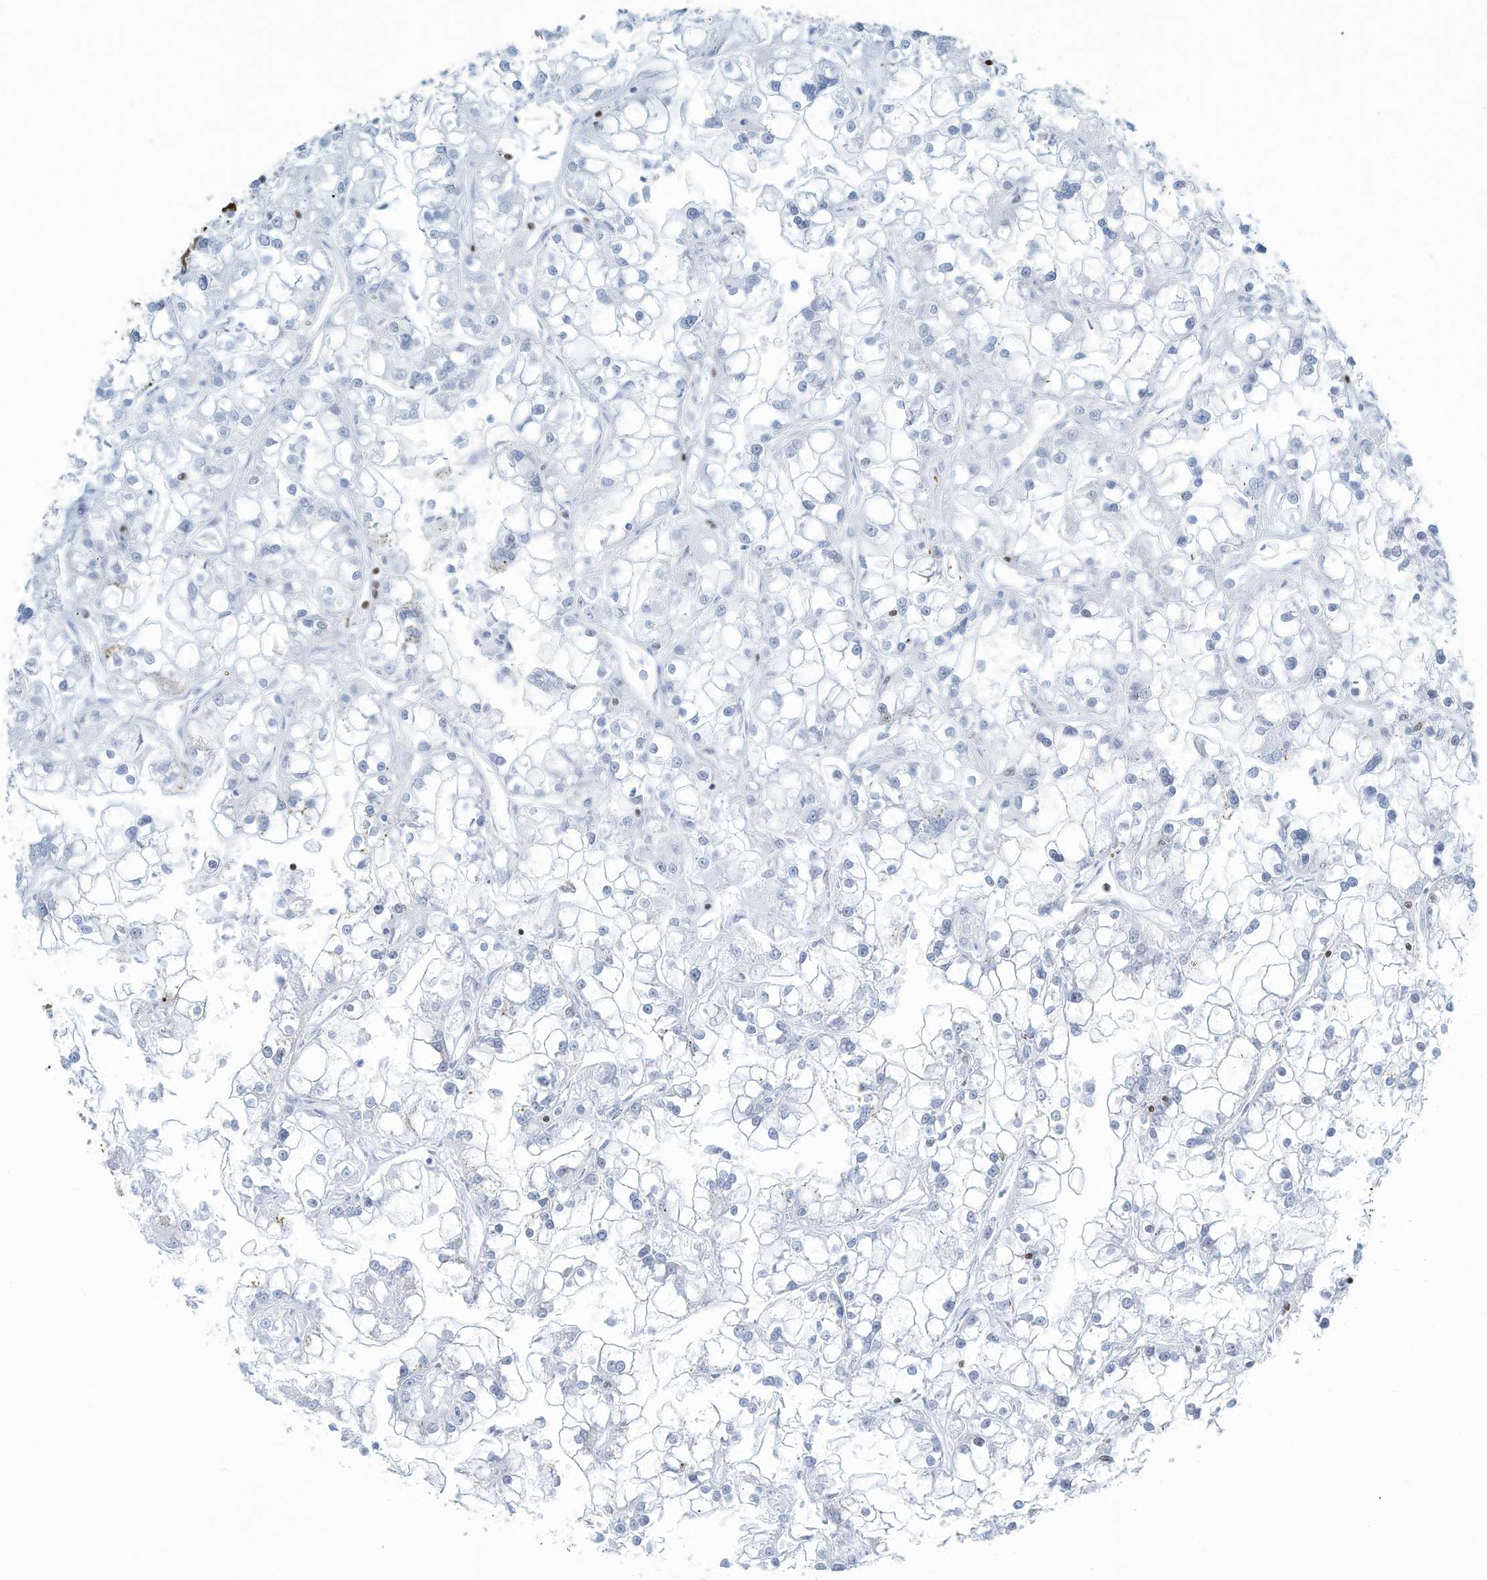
{"staining": {"intensity": "moderate", "quantity": "<25%", "location": "nuclear"}, "tissue": "renal cancer", "cell_type": "Tumor cells", "image_type": "cancer", "snomed": [{"axis": "morphology", "description": "Adenocarcinoma, NOS"}, {"axis": "topography", "description": "Kidney"}], "caption": "Protein expression analysis of renal cancer shows moderate nuclear expression in about <25% of tumor cells.", "gene": "SARNP", "patient": {"sex": "female", "age": 52}}